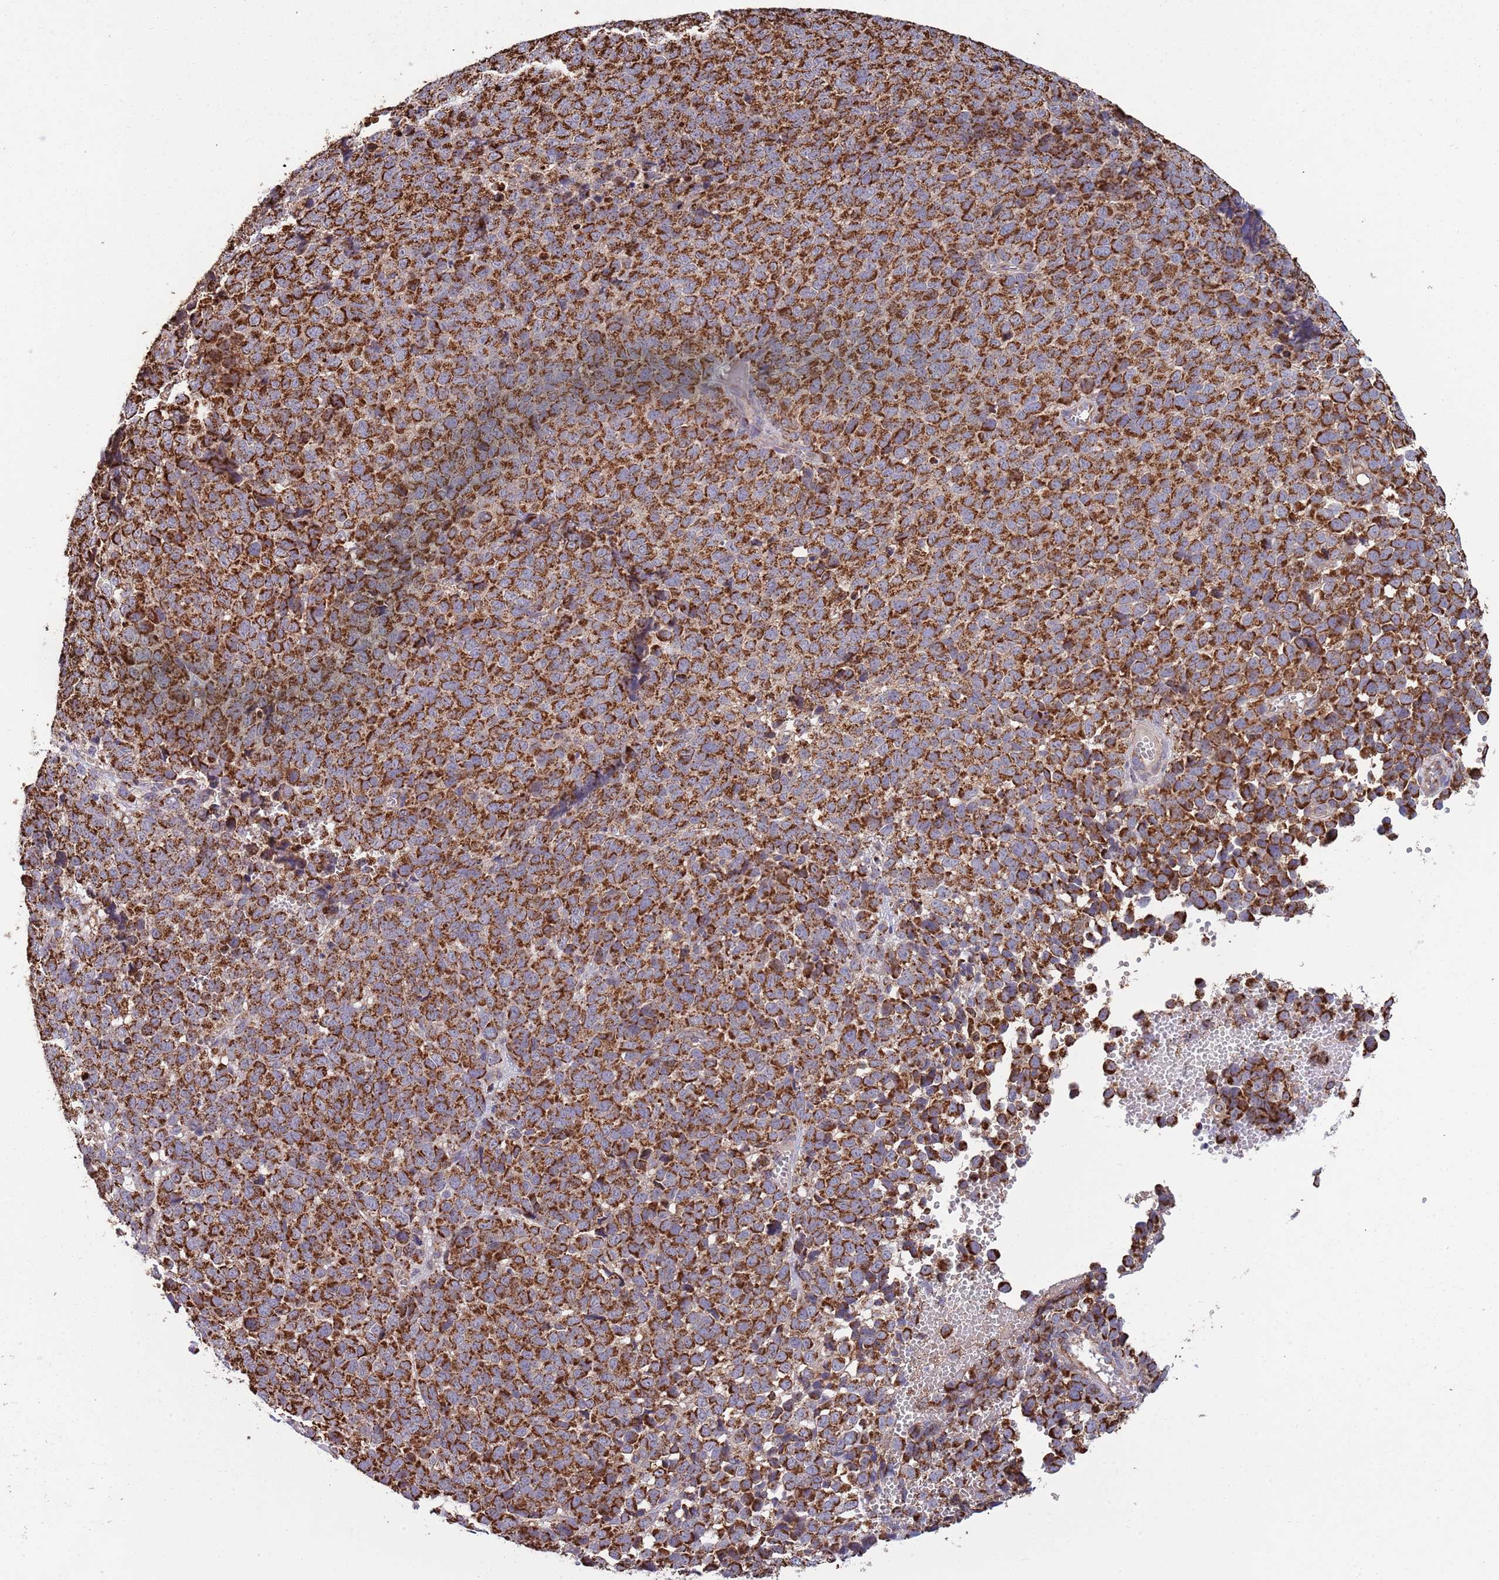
{"staining": {"intensity": "strong", "quantity": ">75%", "location": "cytoplasmic/membranous"}, "tissue": "melanoma", "cell_type": "Tumor cells", "image_type": "cancer", "snomed": [{"axis": "morphology", "description": "Malignant melanoma, NOS"}, {"axis": "topography", "description": "Nose, NOS"}], "caption": "This is an image of IHC staining of malignant melanoma, which shows strong staining in the cytoplasmic/membranous of tumor cells.", "gene": "VPS16", "patient": {"sex": "female", "age": 48}}